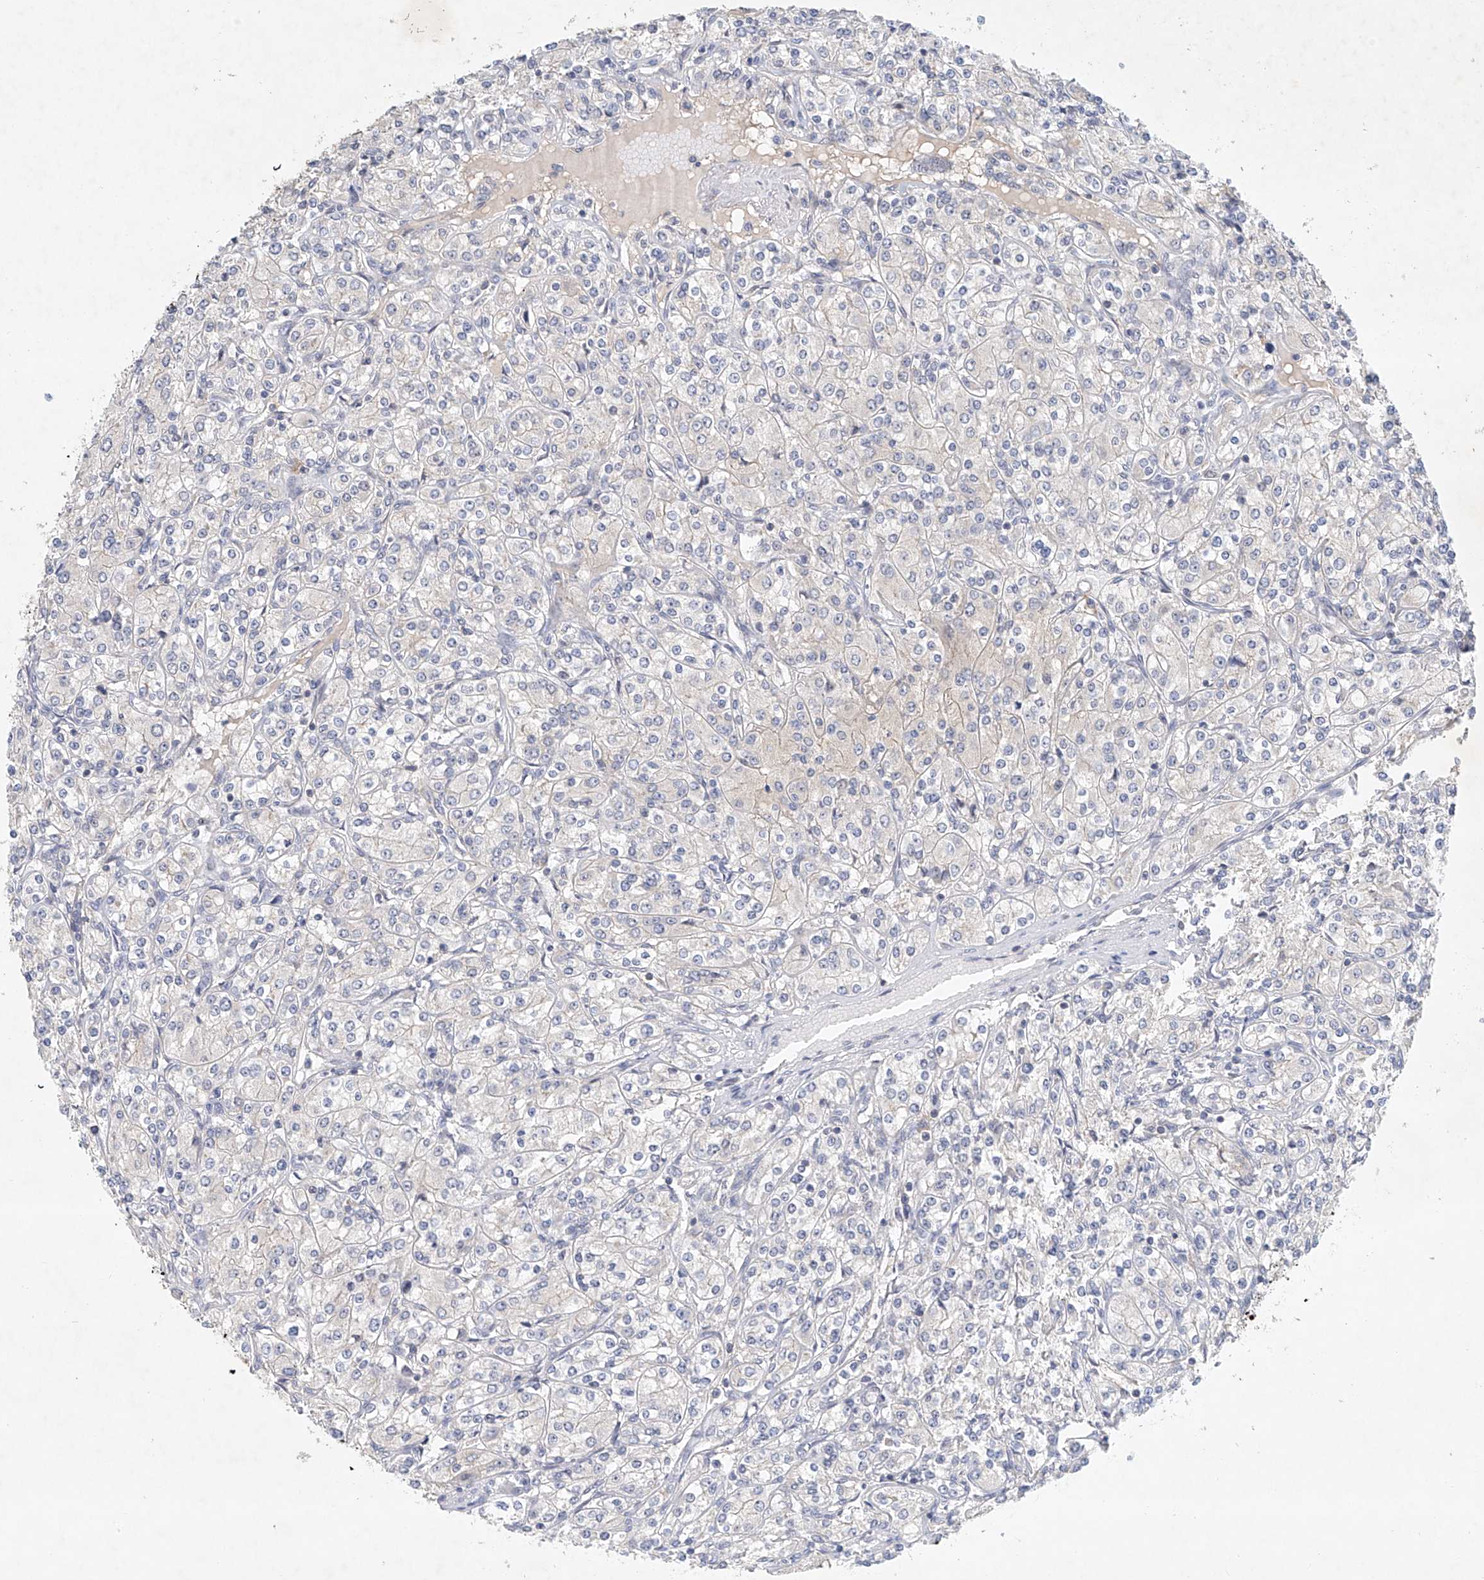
{"staining": {"intensity": "negative", "quantity": "none", "location": "none"}, "tissue": "renal cancer", "cell_type": "Tumor cells", "image_type": "cancer", "snomed": [{"axis": "morphology", "description": "Adenocarcinoma, NOS"}, {"axis": "topography", "description": "Kidney"}], "caption": "IHC image of human renal cancer (adenocarcinoma) stained for a protein (brown), which demonstrates no positivity in tumor cells. (Stains: DAB immunohistochemistry with hematoxylin counter stain, Microscopy: brightfield microscopy at high magnification).", "gene": "CARMIL1", "patient": {"sex": "male", "age": 77}}